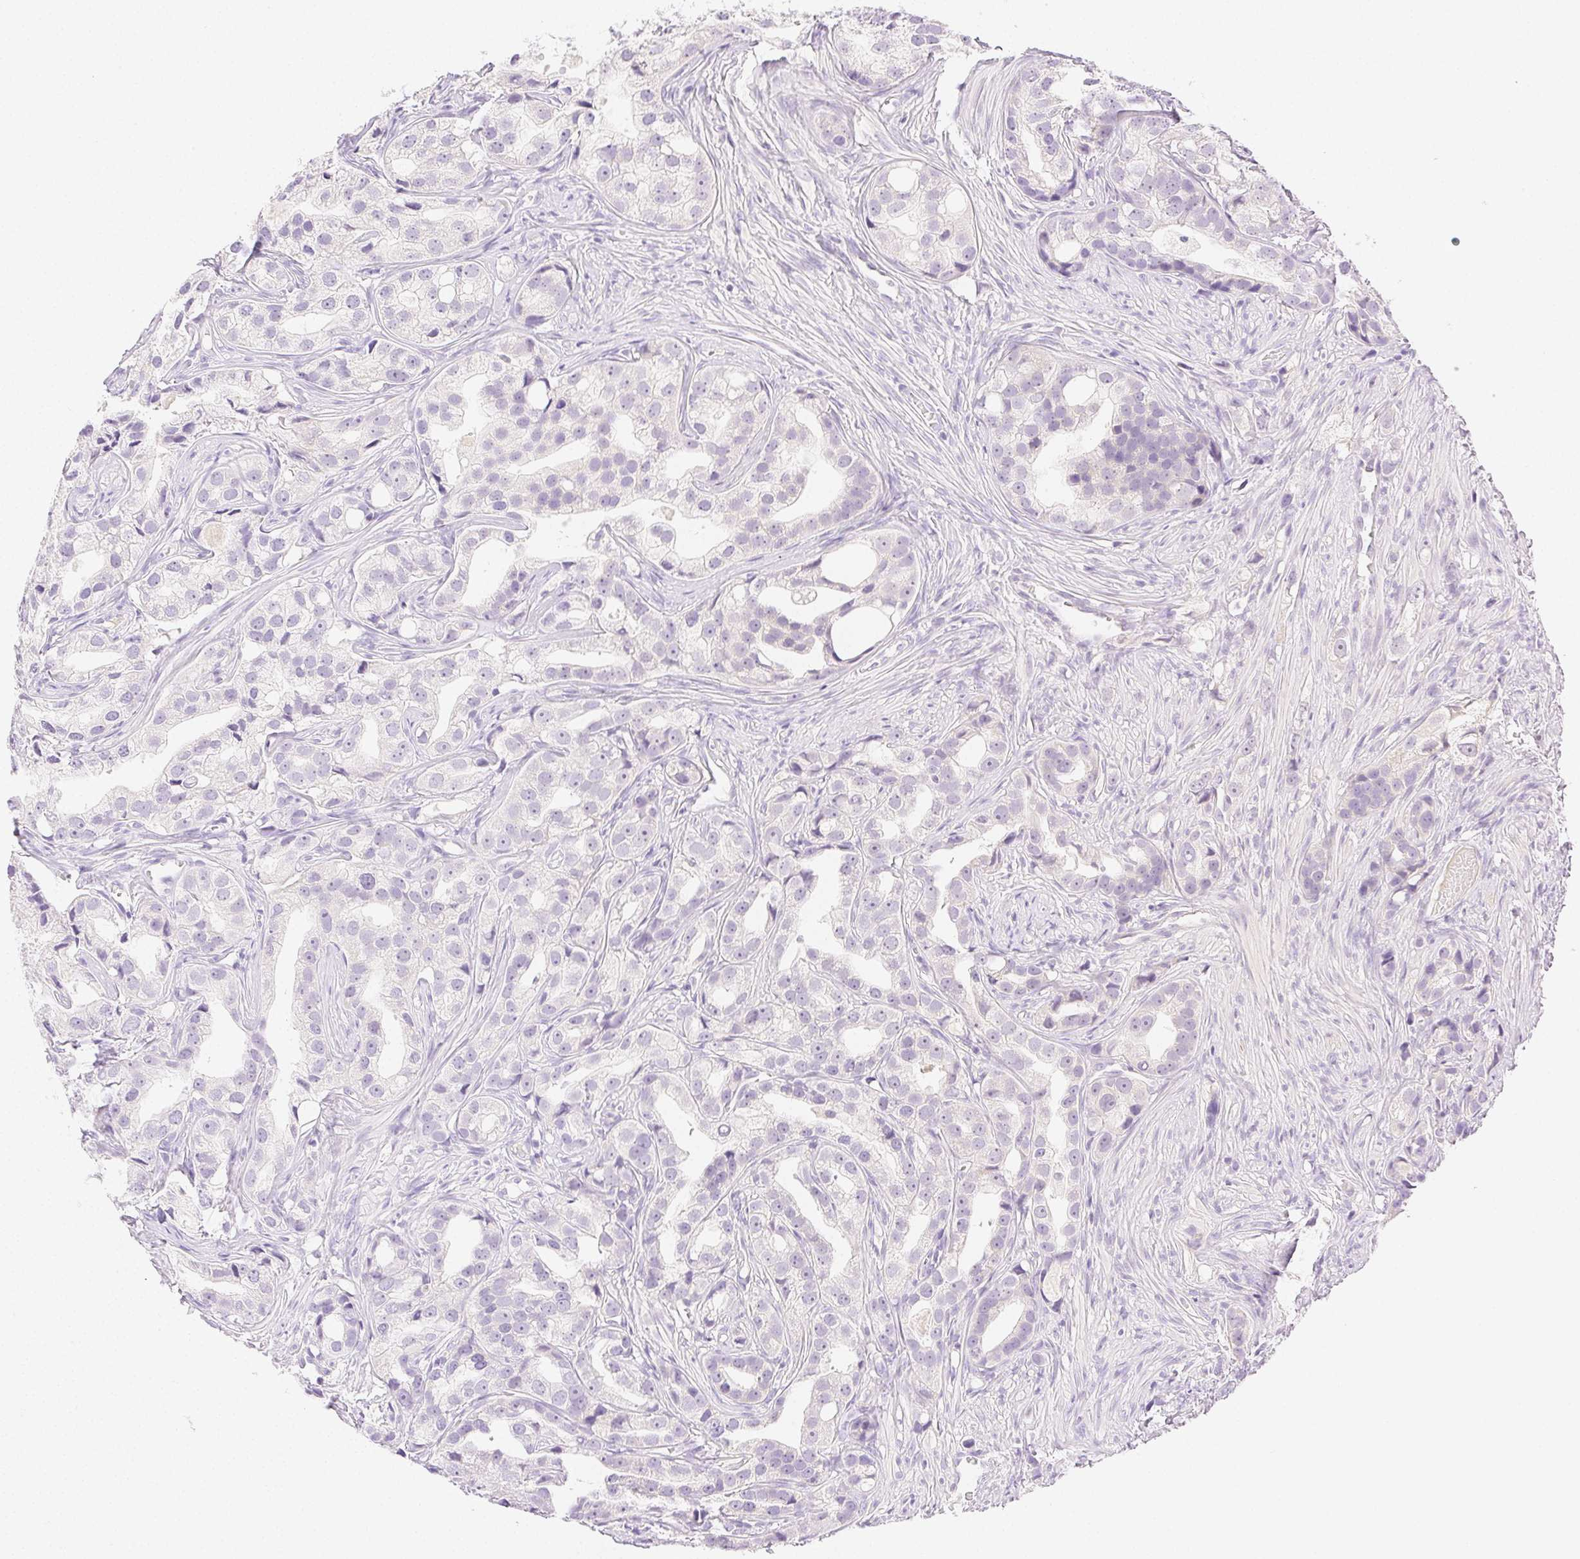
{"staining": {"intensity": "negative", "quantity": "none", "location": "none"}, "tissue": "prostate cancer", "cell_type": "Tumor cells", "image_type": "cancer", "snomed": [{"axis": "morphology", "description": "Adenocarcinoma, High grade"}, {"axis": "topography", "description": "Prostate"}], "caption": "An IHC histopathology image of prostate adenocarcinoma (high-grade) is shown. There is no staining in tumor cells of prostate adenocarcinoma (high-grade).", "gene": "SPACA4", "patient": {"sex": "male", "age": 75}}